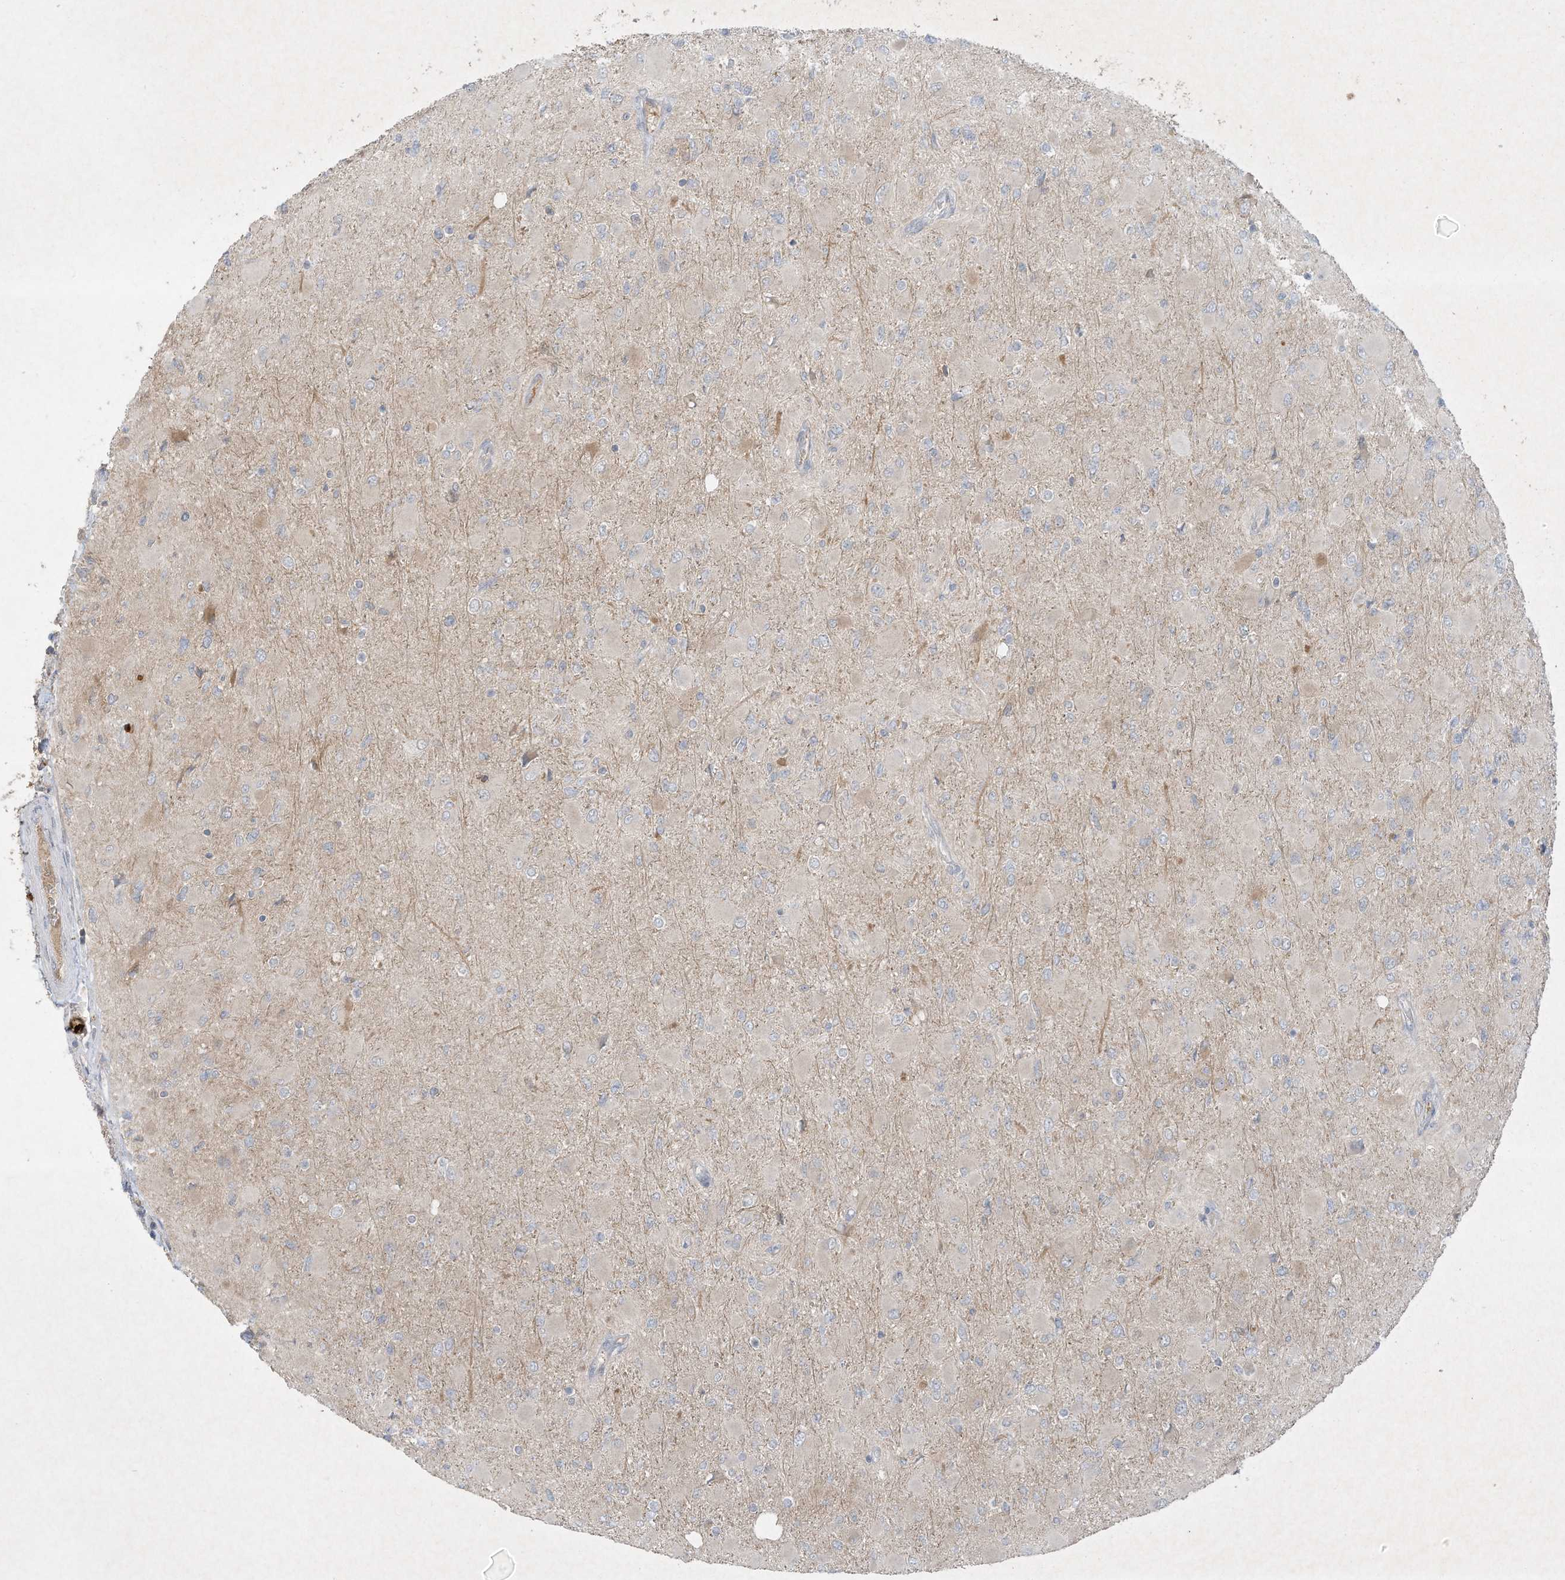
{"staining": {"intensity": "negative", "quantity": "none", "location": "none"}, "tissue": "glioma", "cell_type": "Tumor cells", "image_type": "cancer", "snomed": [{"axis": "morphology", "description": "Glioma, malignant, High grade"}, {"axis": "topography", "description": "Cerebral cortex"}], "caption": "An IHC photomicrograph of high-grade glioma (malignant) is shown. There is no staining in tumor cells of high-grade glioma (malignant).", "gene": "FETUB", "patient": {"sex": "female", "age": 36}}